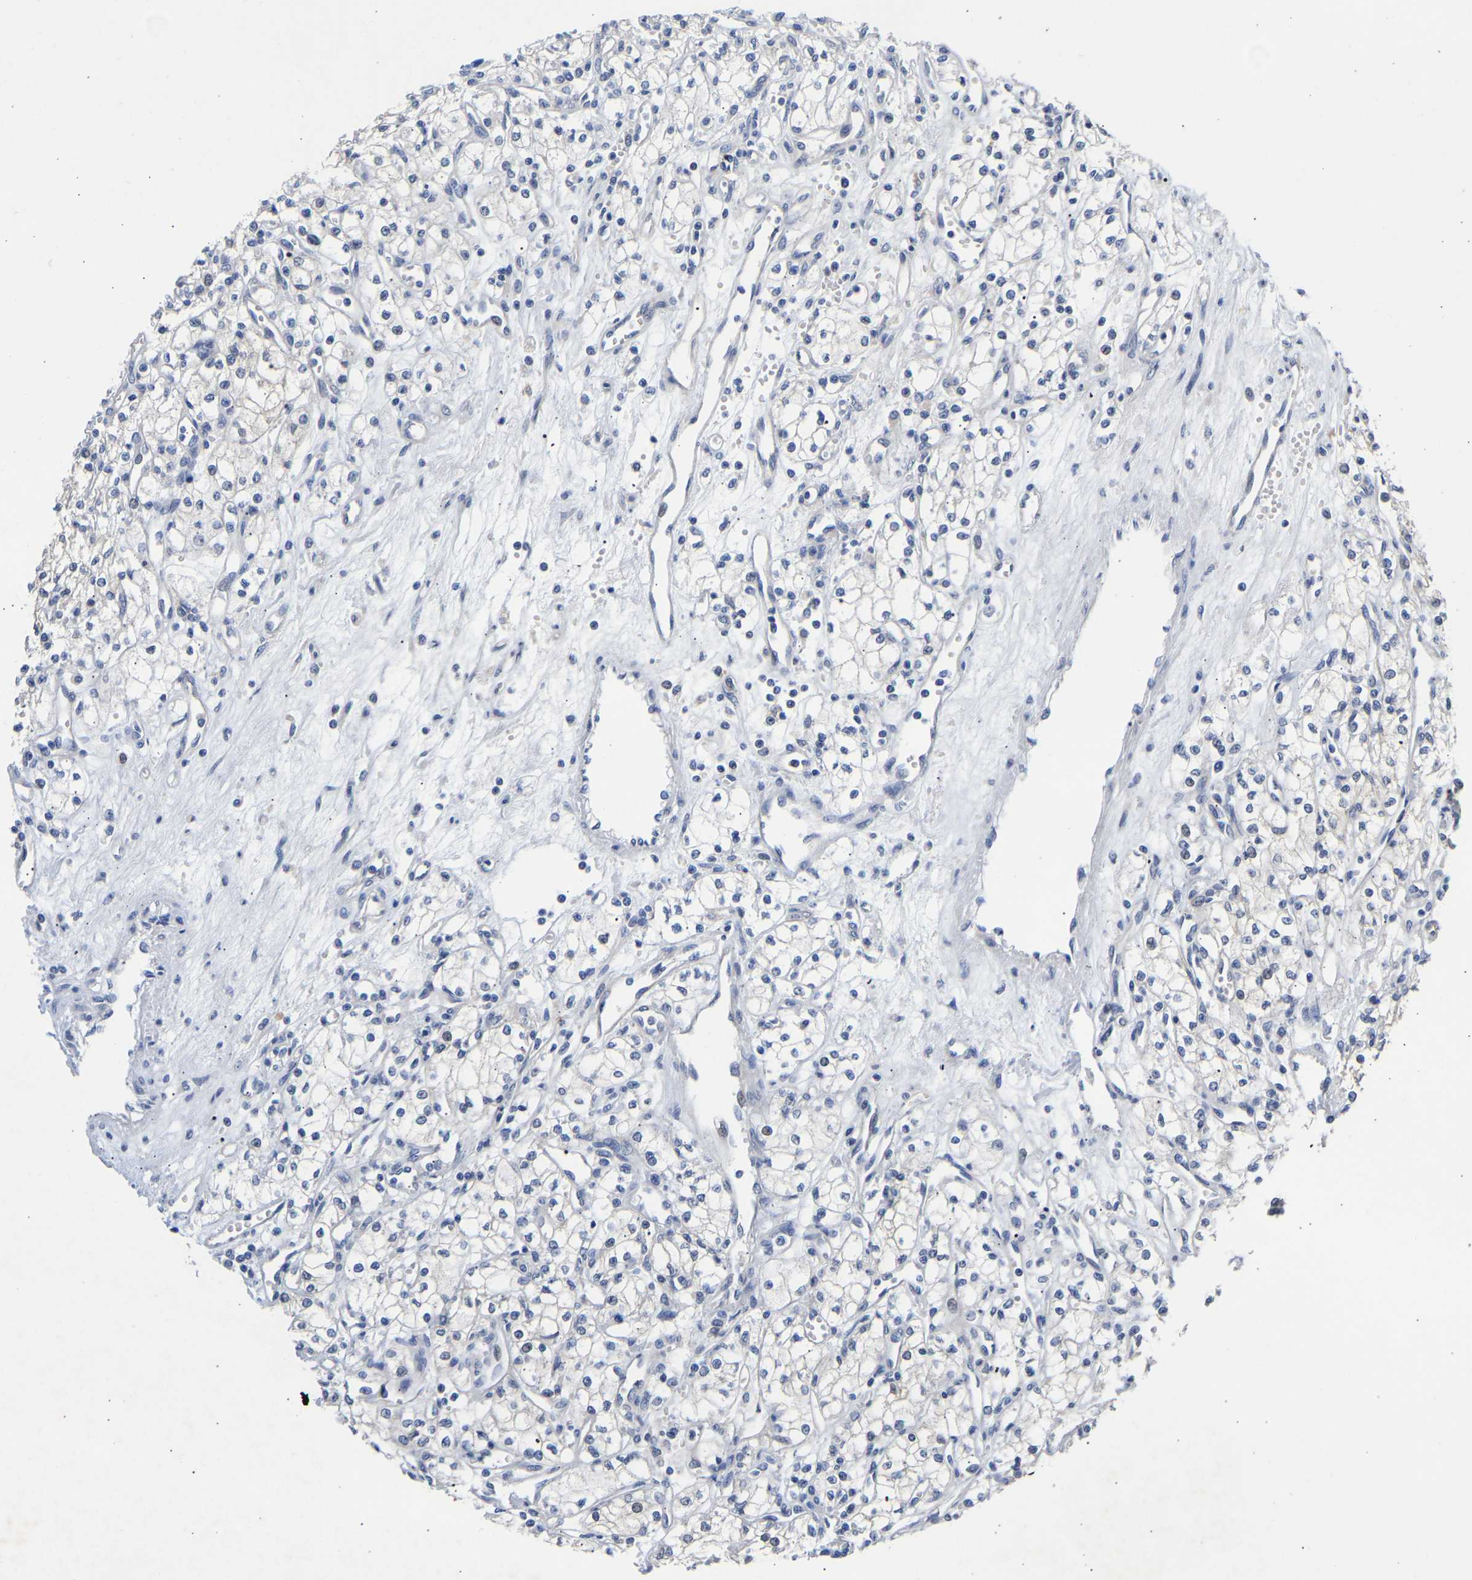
{"staining": {"intensity": "negative", "quantity": "none", "location": "none"}, "tissue": "renal cancer", "cell_type": "Tumor cells", "image_type": "cancer", "snomed": [{"axis": "morphology", "description": "Adenocarcinoma, NOS"}, {"axis": "topography", "description": "Kidney"}], "caption": "Tumor cells show no significant protein staining in renal cancer.", "gene": "CCDC6", "patient": {"sex": "male", "age": 59}}